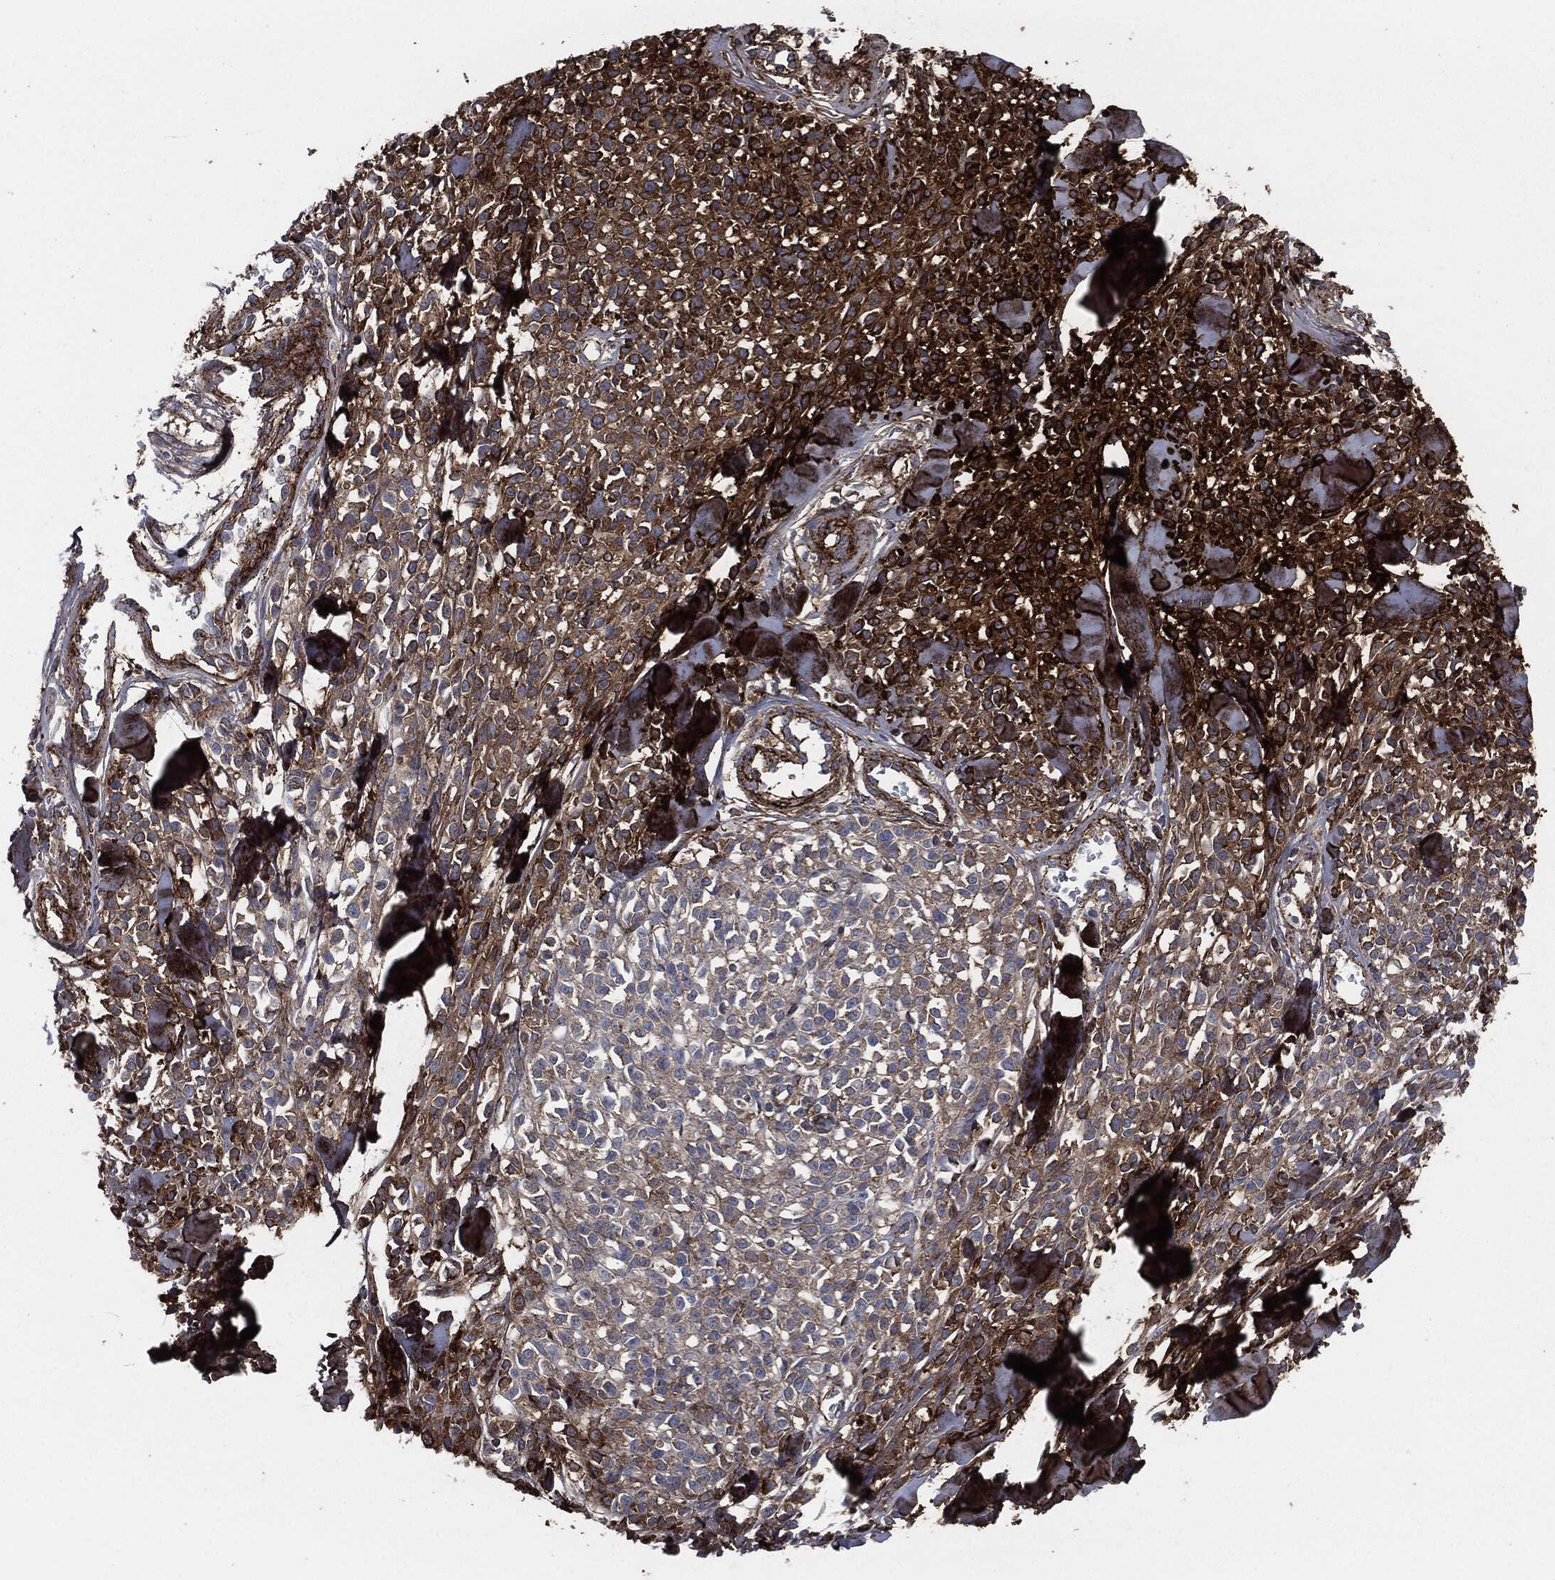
{"staining": {"intensity": "strong", "quantity": "<25%", "location": "cytoplasmic/membranous"}, "tissue": "melanoma", "cell_type": "Tumor cells", "image_type": "cancer", "snomed": [{"axis": "morphology", "description": "Malignant melanoma, NOS"}, {"axis": "topography", "description": "Skin"}, {"axis": "topography", "description": "Skin of trunk"}], "caption": "This histopathology image exhibits immunohistochemistry staining of melanoma, with medium strong cytoplasmic/membranous staining in approximately <25% of tumor cells.", "gene": "APOB", "patient": {"sex": "male", "age": 74}}